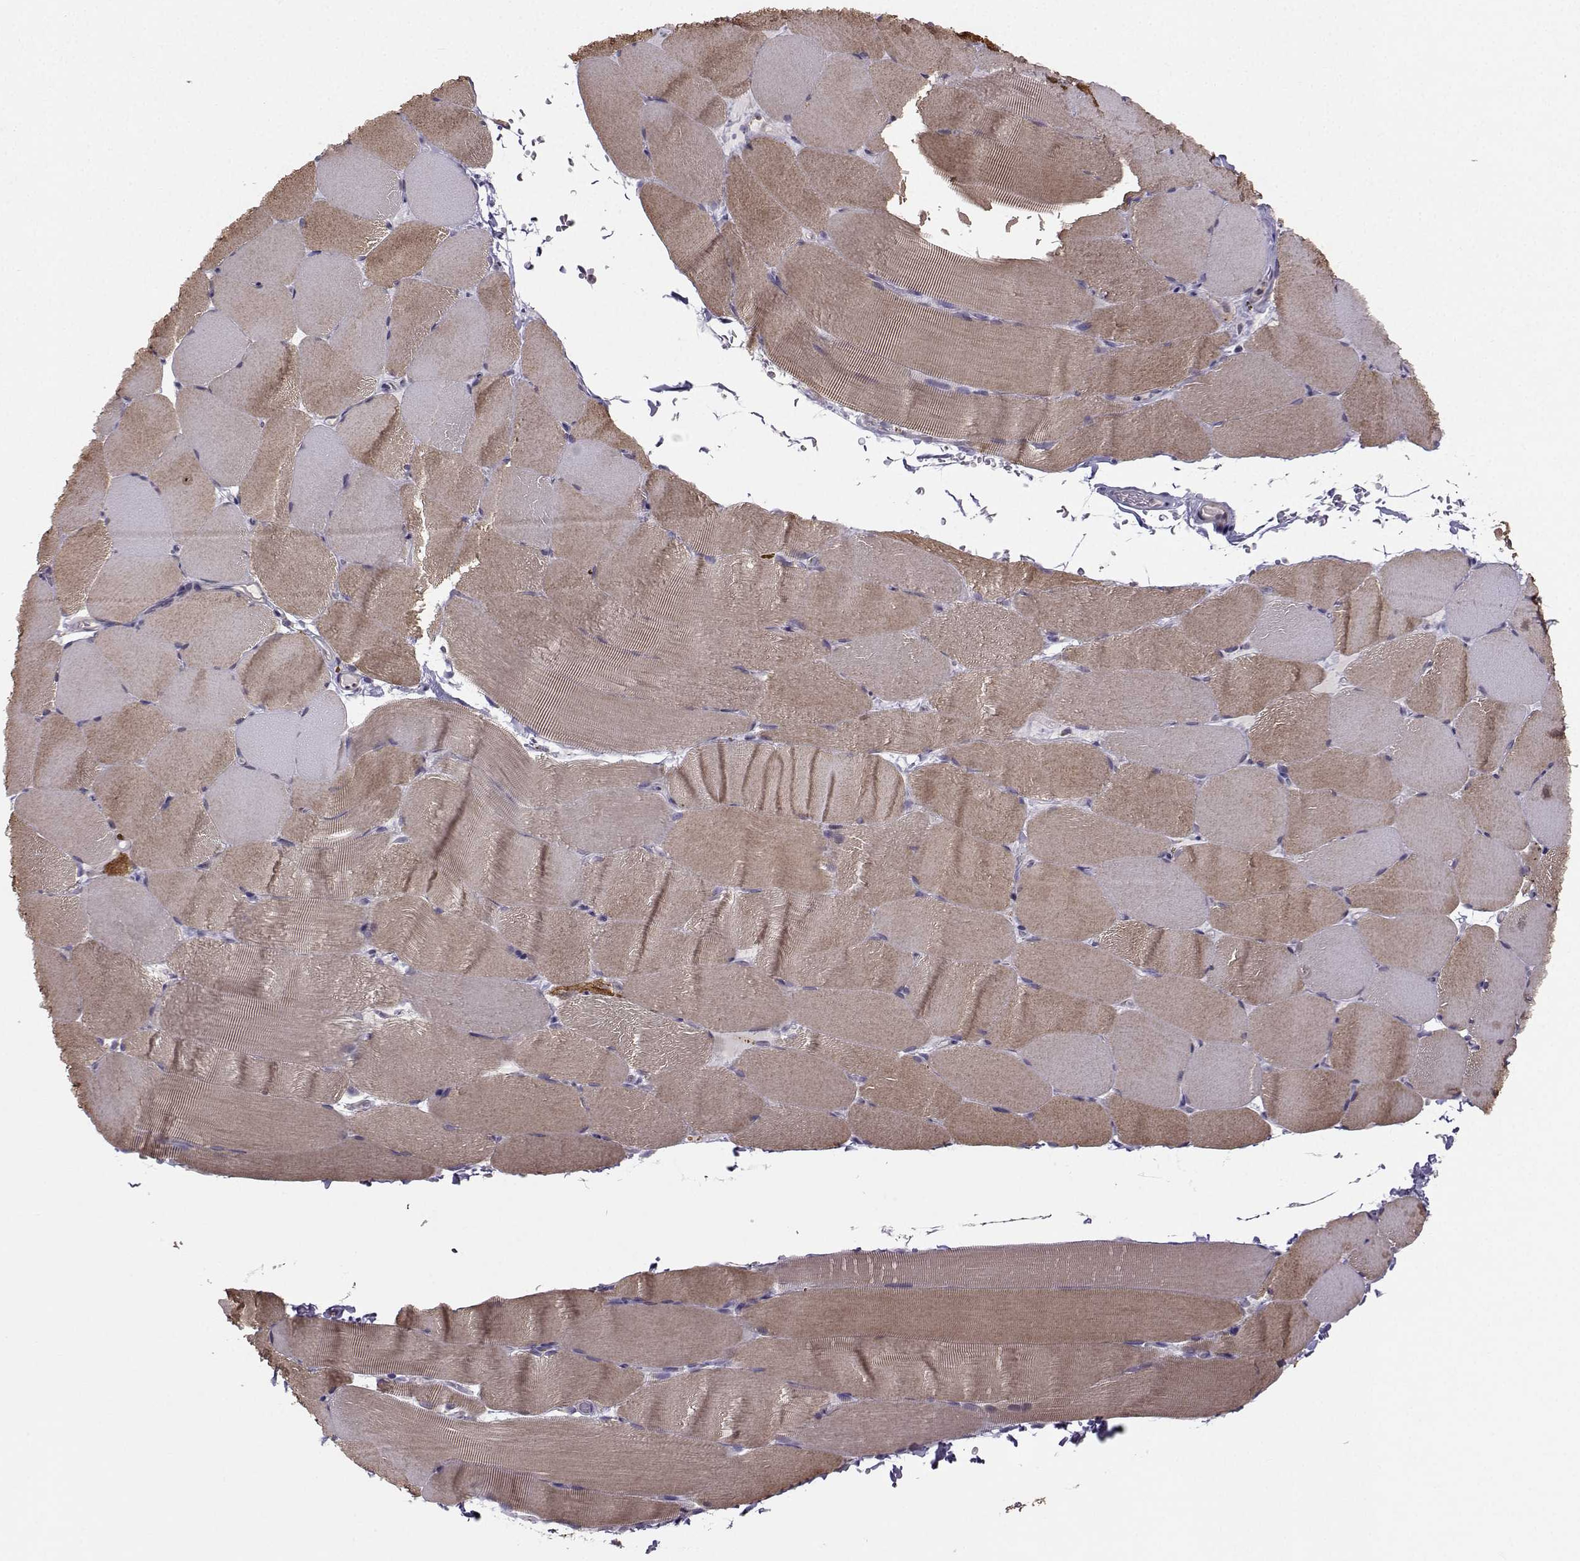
{"staining": {"intensity": "weak", "quantity": "25%-75%", "location": "cytoplasmic/membranous"}, "tissue": "skeletal muscle", "cell_type": "Myocytes", "image_type": "normal", "snomed": [{"axis": "morphology", "description": "Normal tissue, NOS"}, {"axis": "topography", "description": "Skeletal muscle"}], "caption": "Immunohistochemical staining of normal human skeletal muscle reveals low levels of weak cytoplasmic/membranous positivity in about 25%-75% of myocytes.", "gene": "PKP2", "patient": {"sex": "female", "age": 37}}